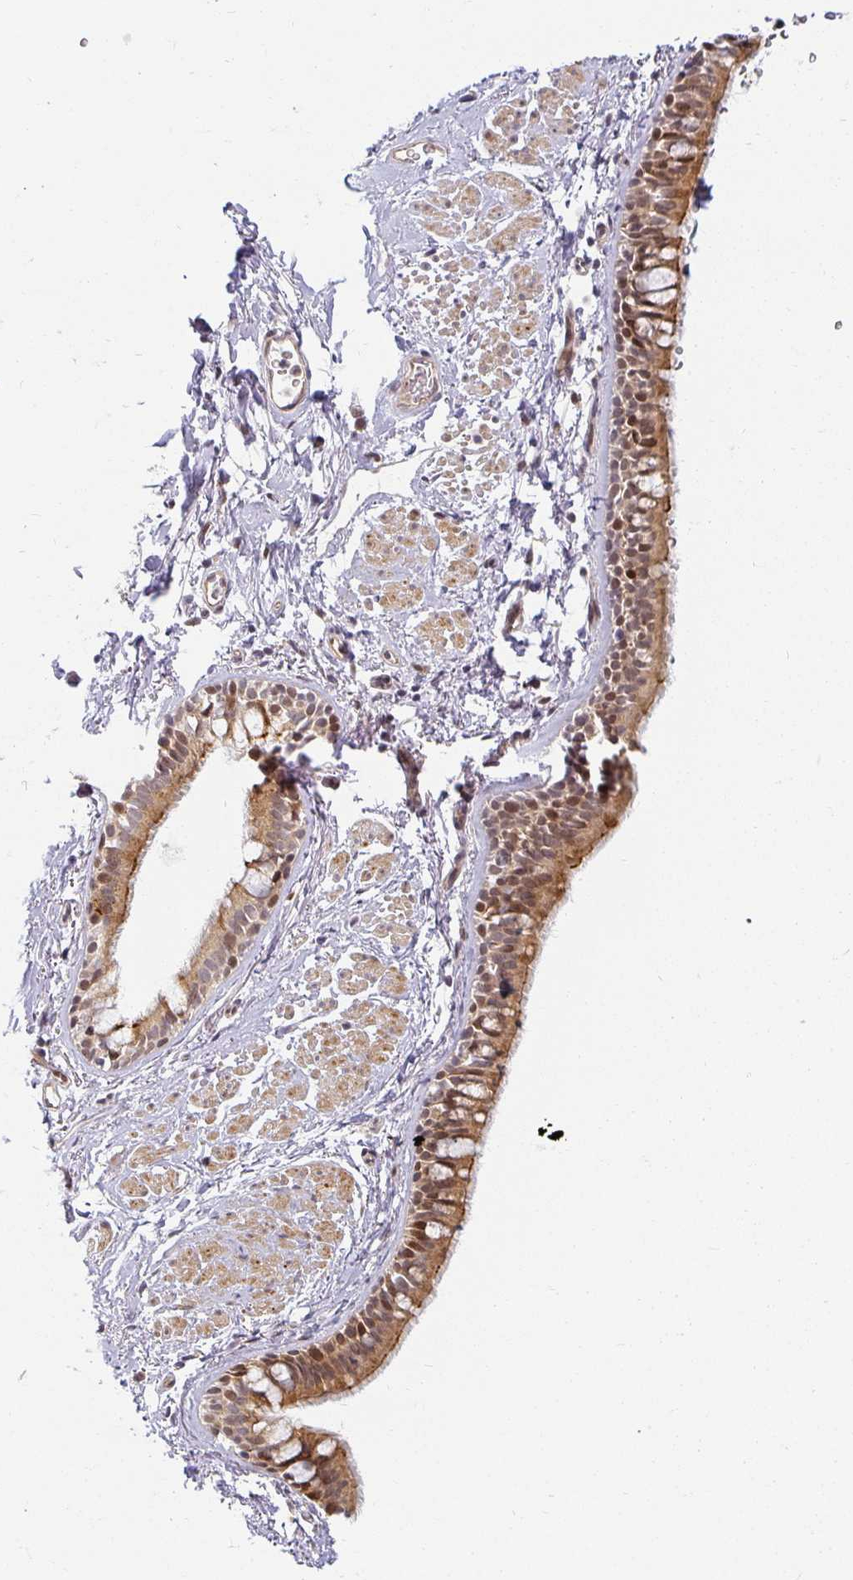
{"staining": {"intensity": "moderate", "quantity": ">75%", "location": "cytoplasmic/membranous"}, "tissue": "bronchus", "cell_type": "Respiratory epithelial cells", "image_type": "normal", "snomed": [{"axis": "morphology", "description": "Normal tissue, NOS"}, {"axis": "topography", "description": "Lymph node"}, {"axis": "topography", "description": "Cartilage tissue"}, {"axis": "topography", "description": "Bronchus"}], "caption": "This micrograph shows unremarkable bronchus stained with immunohistochemistry (IHC) to label a protein in brown. The cytoplasmic/membranous of respiratory epithelial cells show moderate positivity for the protein. Nuclei are counter-stained blue.", "gene": "EHF", "patient": {"sex": "female", "age": 70}}